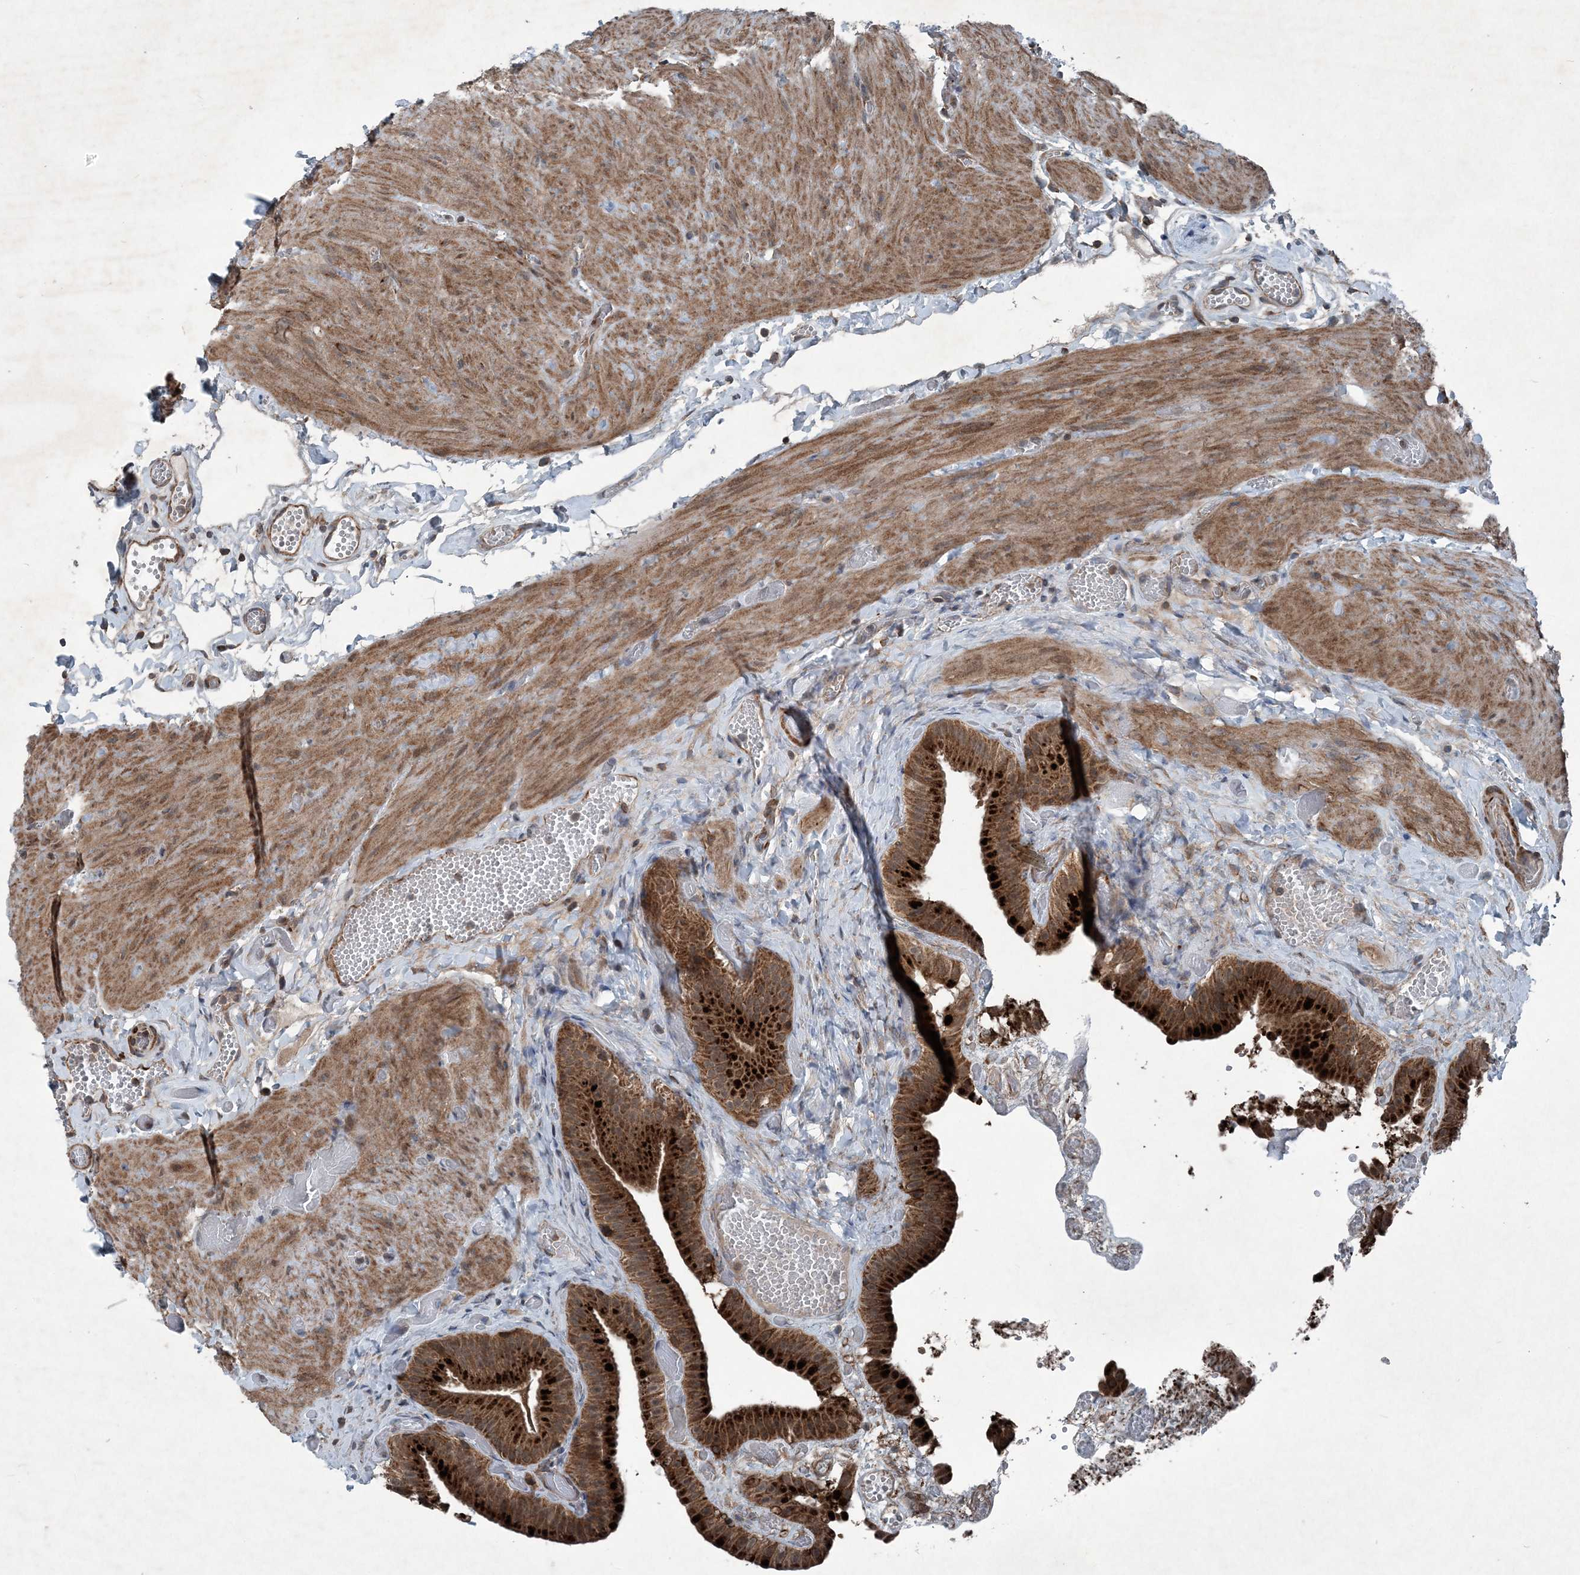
{"staining": {"intensity": "strong", "quantity": ">75%", "location": "cytoplasmic/membranous"}, "tissue": "gallbladder", "cell_type": "Glandular cells", "image_type": "normal", "snomed": [{"axis": "morphology", "description": "Normal tissue, NOS"}, {"axis": "topography", "description": "Gallbladder"}], "caption": "High-power microscopy captured an immunohistochemistry (IHC) histopathology image of normal gallbladder, revealing strong cytoplasmic/membranous staining in about >75% of glandular cells. The protein of interest is stained brown, and the nuclei are stained in blue (DAB IHC with brightfield microscopy, high magnification).", "gene": "NDUFA2", "patient": {"sex": "female", "age": 64}}